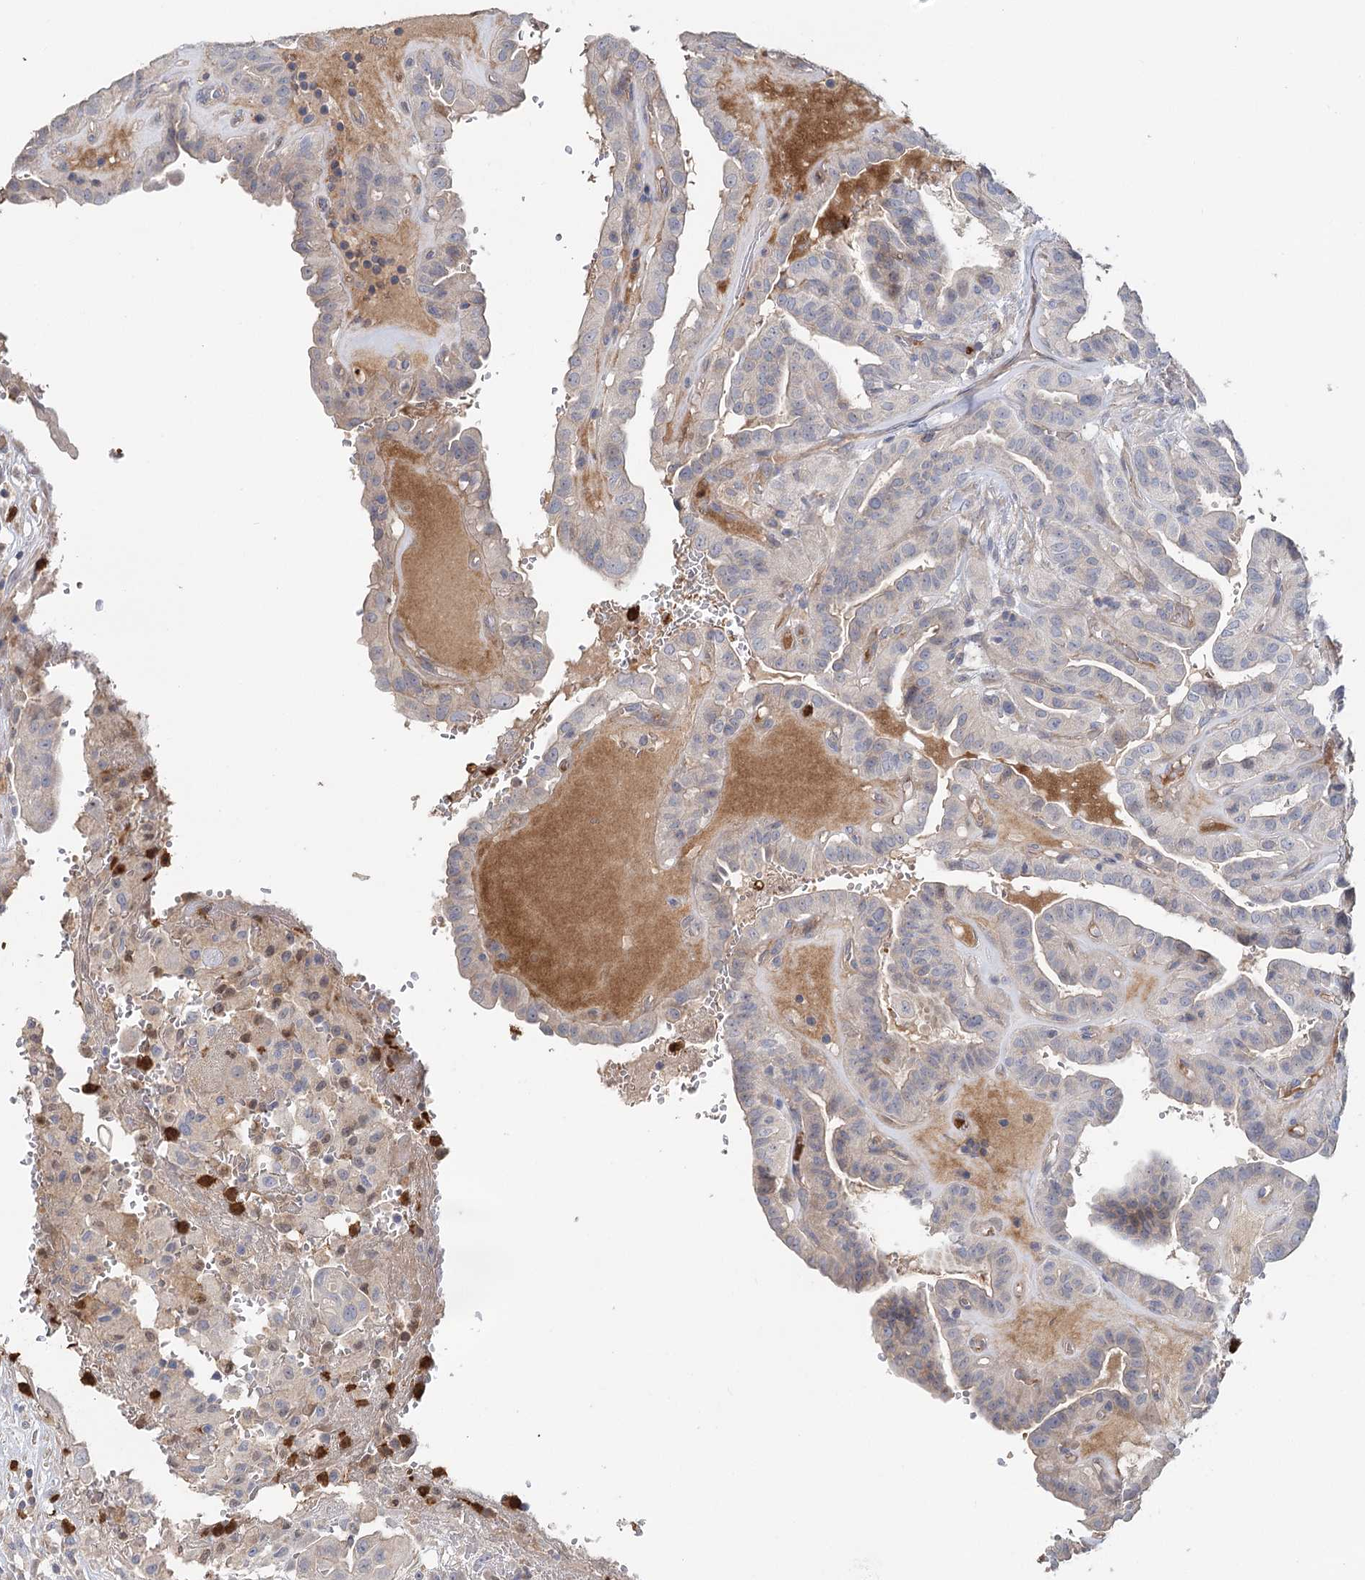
{"staining": {"intensity": "moderate", "quantity": "<25%", "location": "cytoplasmic/membranous"}, "tissue": "thyroid cancer", "cell_type": "Tumor cells", "image_type": "cancer", "snomed": [{"axis": "morphology", "description": "Papillary adenocarcinoma, NOS"}, {"axis": "topography", "description": "Thyroid gland"}], "caption": "Immunohistochemistry (DAB (3,3'-diaminobenzidine)) staining of human thyroid cancer reveals moderate cytoplasmic/membranous protein positivity in approximately <25% of tumor cells.", "gene": "EPB41L5", "patient": {"sex": "male", "age": 77}}